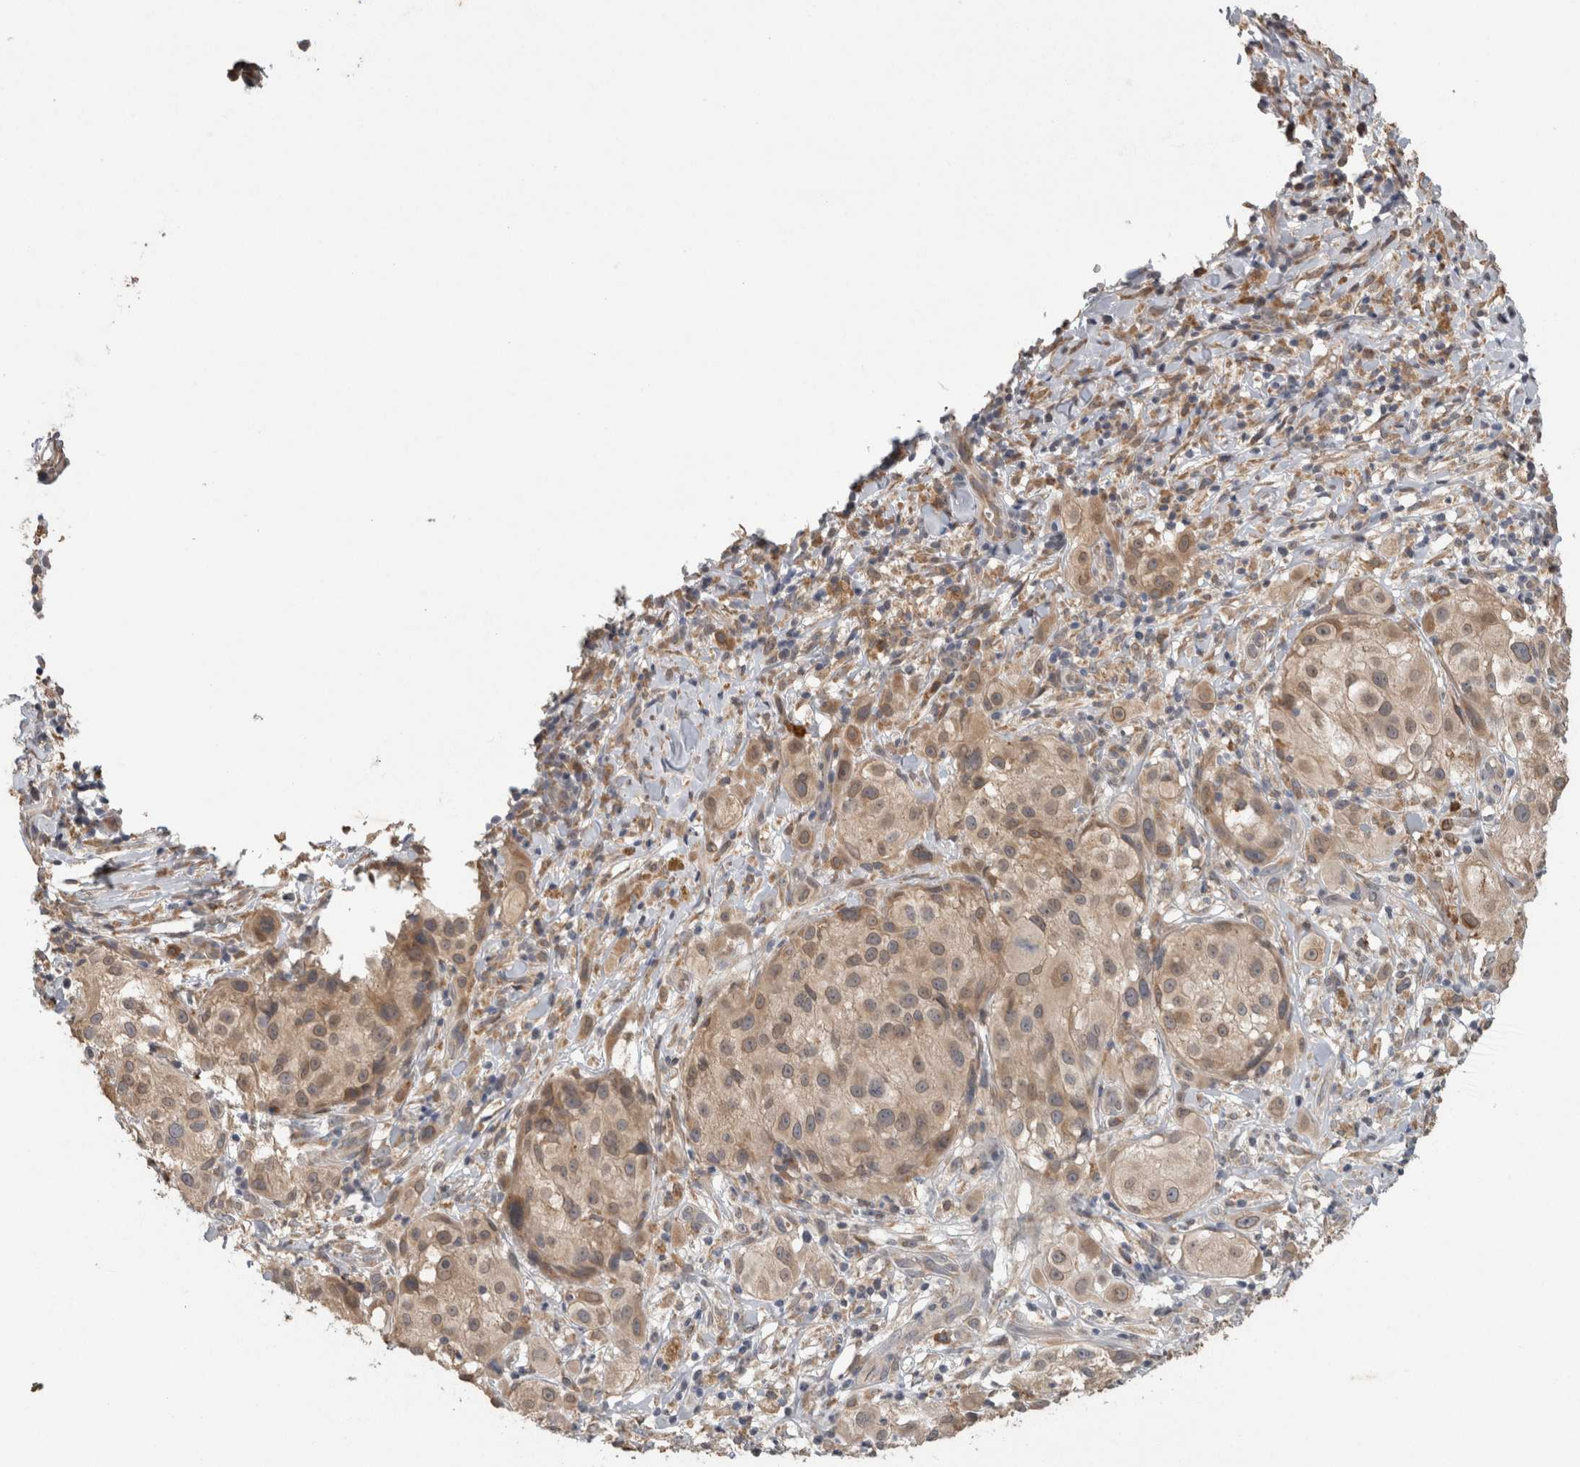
{"staining": {"intensity": "moderate", "quantity": ">75%", "location": "cytoplasmic/membranous"}, "tissue": "melanoma", "cell_type": "Tumor cells", "image_type": "cancer", "snomed": [{"axis": "morphology", "description": "Necrosis, NOS"}, {"axis": "morphology", "description": "Malignant melanoma, NOS"}, {"axis": "topography", "description": "Skin"}], "caption": "Tumor cells demonstrate medium levels of moderate cytoplasmic/membranous positivity in about >75% of cells in human melanoma. Using DAB (brown) and hematoxylin (blue) stains, captured at high magnification using brightfield microscopy.", "gene": "ADGRL3", "patient": {"sex": "female", "age": 87}}